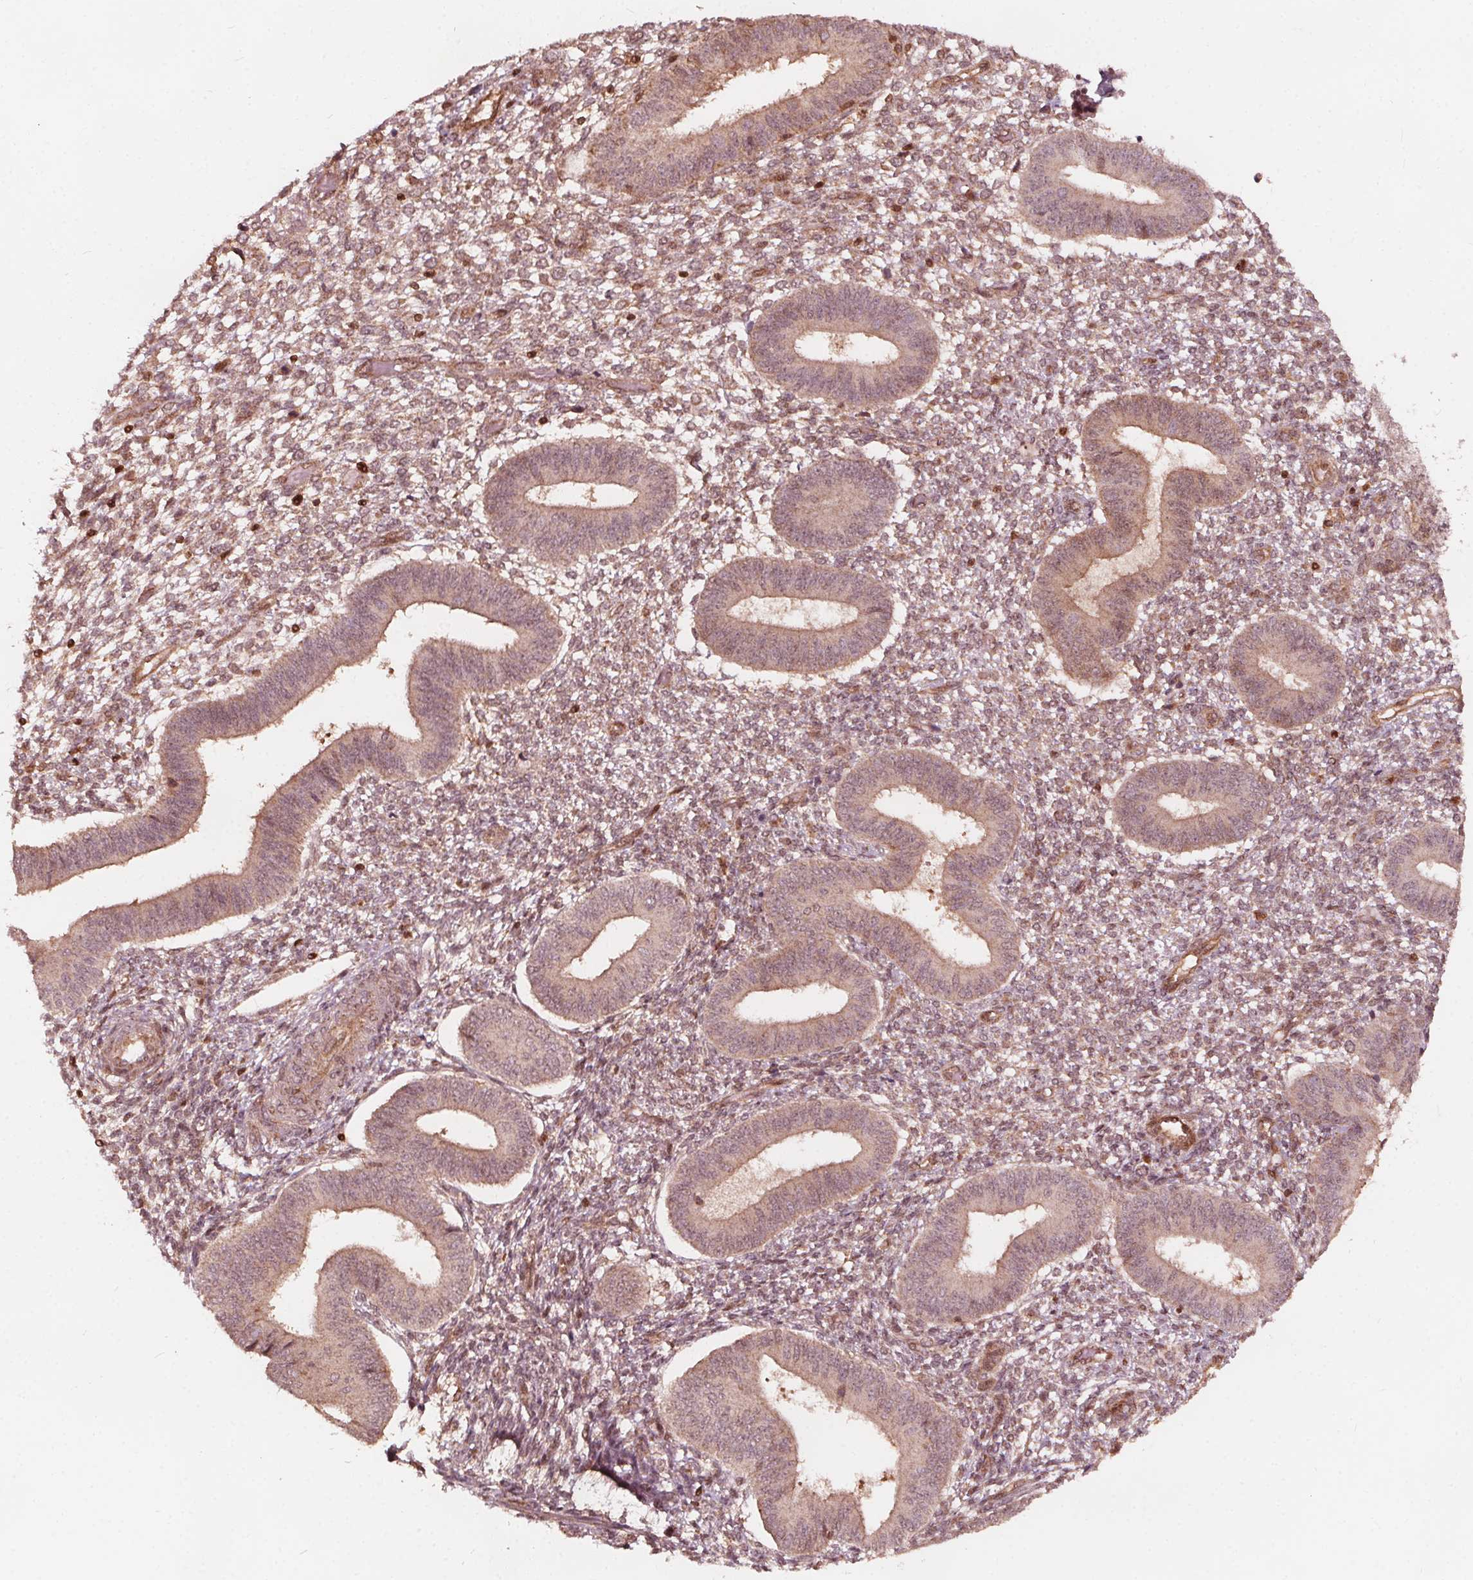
{"staining": {"intensity": "moderate", "quantity": "25%-75%", "location": "cytoplasmic/membranous,nuclear"}, "tissue": "endometrium", "cell_type": "Cells in endometrial stroma", "image_type": "normal", "snomed": [{"axis": "morphology", "description": "Normal tissue, NOS"}, {"axis": "topography", "description": "Endometrium"}], "caption": "Immunohistochemistry (IHC) of normal endometrium displays medium levels of moderate cytoplasmic/membranous,nuclear positivity in about 25%-75% of cells in endometrial stroma.", "gene": "AIP", "patient": {"sex": "female", "age": 42}}